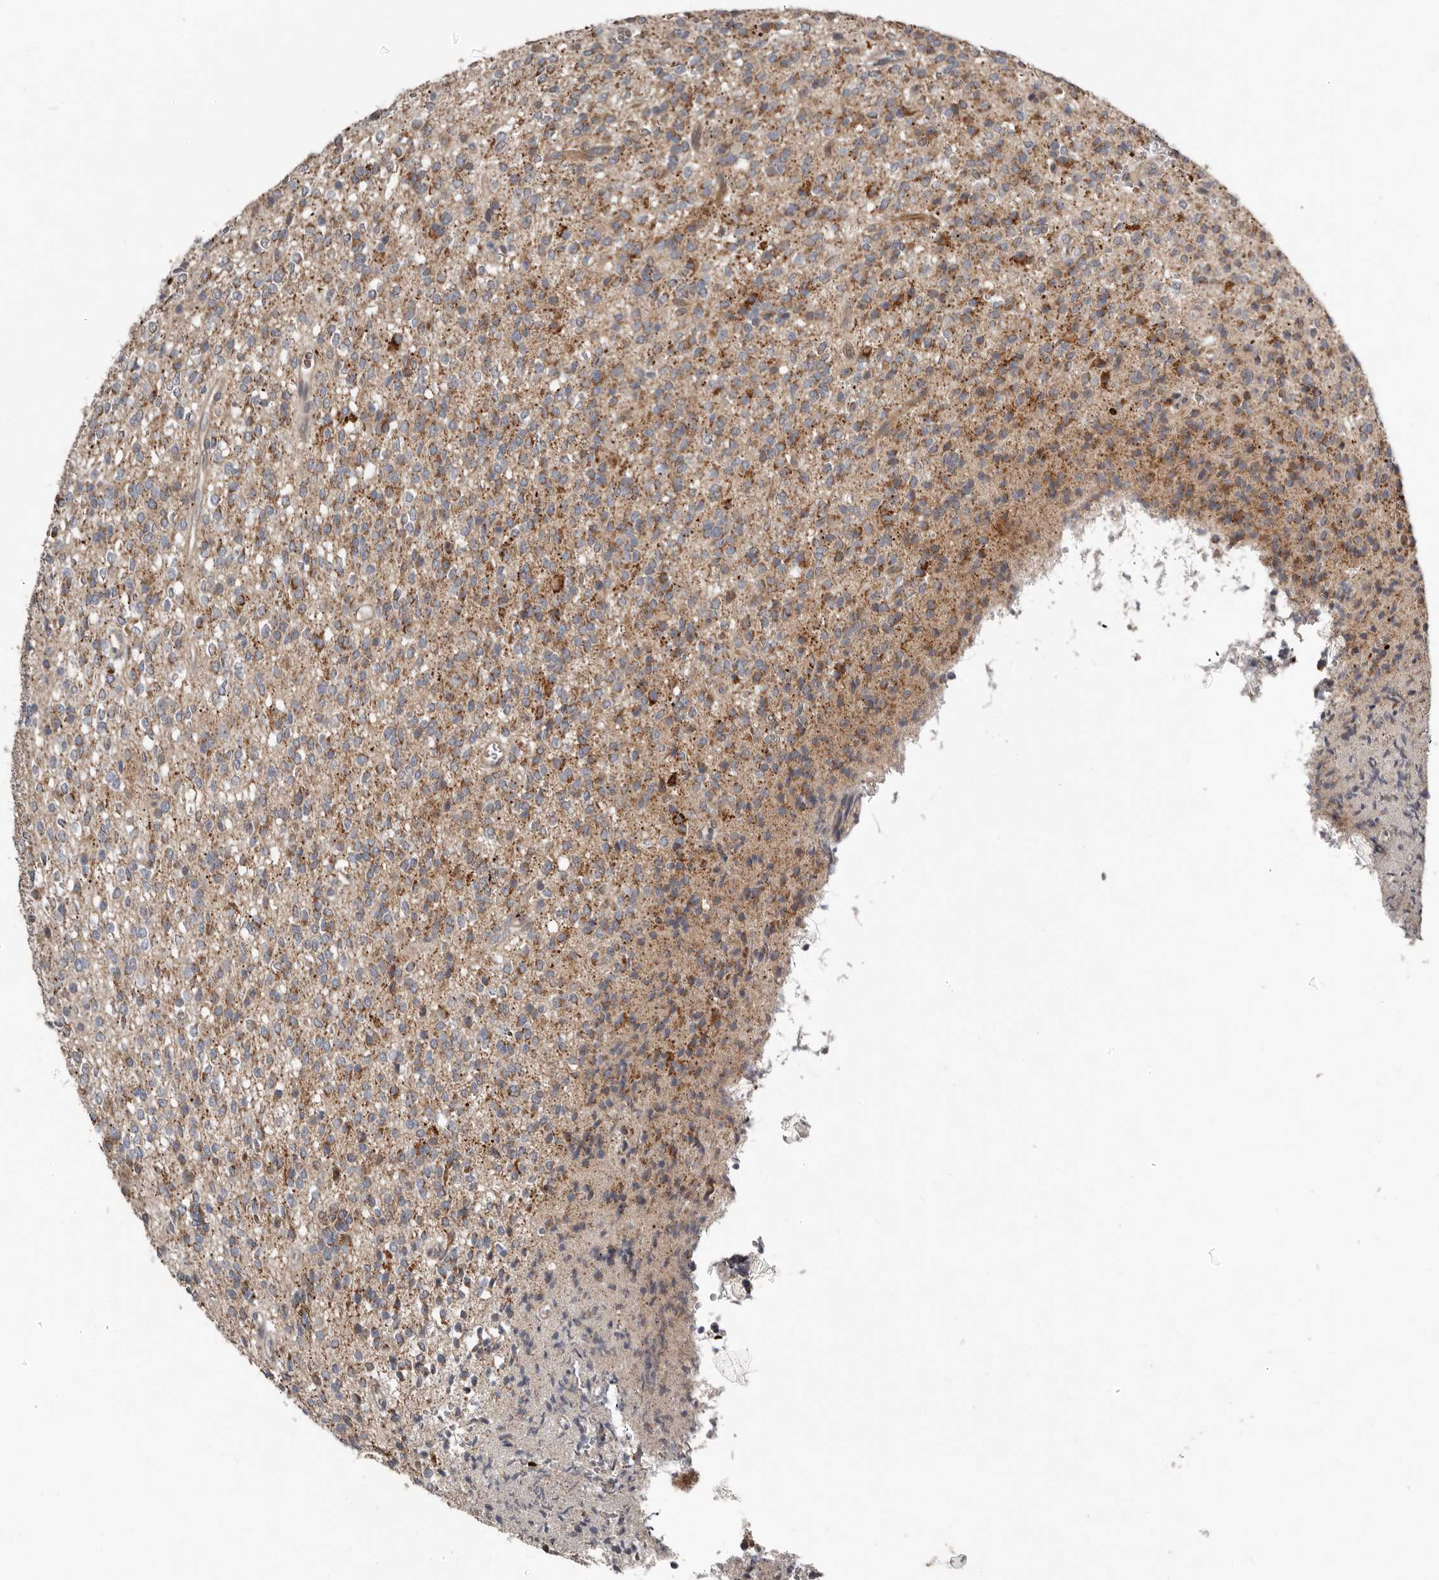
{"staining": {"intensity": "moderate", "quantity": "<25%", "location": "cytoplasmic/membranous"}, "tissue": "glioma", "cell_type": "Tumor cells", "image_type": "cancer", "snomed": [{"axis": "morphology", "description": "Glioma, malignant, High grade"}, {"axis": "topography", "description": "Brain"}], "caption": "A photomicrograph showing moderate cytoplasmic/membranous positivity in approximately <25% of tumor cells in glioma, as visualized by brown immunohistochemical staining.", "gene": "FBXO31", "patient": {"sex": "male", "age": 34}}